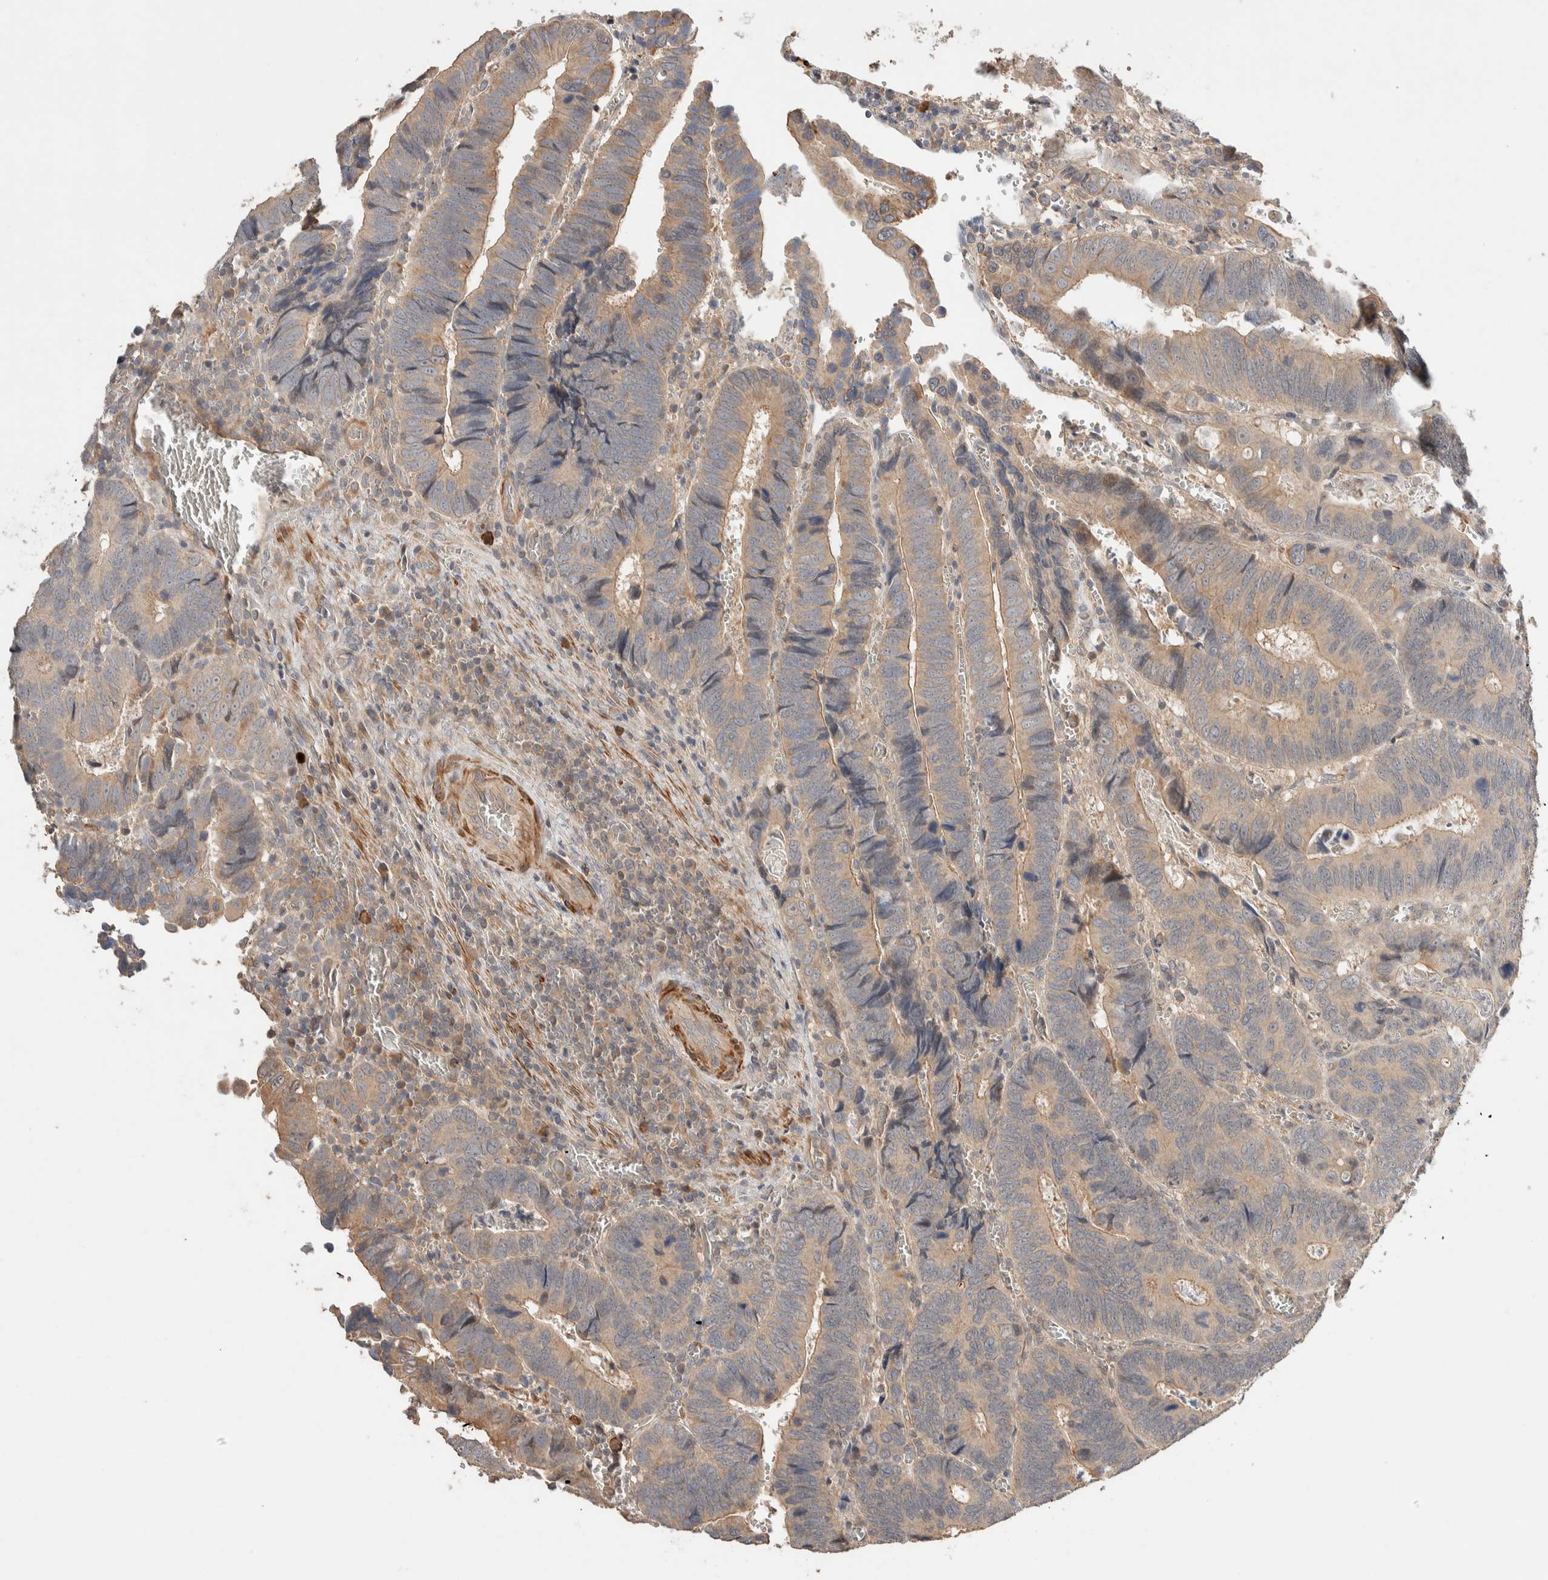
{"staining": {"intensity": "weak", "quantity": ">75%", "location": "cytoplasmic/membranous"}, "tissue": "colorectal cancer", "cell_type": "Tumor cells", "image_type": "cancer", "snomed": [{"axis": "morphology", "description": "Inflammation, NOS"}, {"axis": "morphology", "description": "Adenocarcinoma, NOS"}, {"axis": "topography", "description": "Colon"}], "caption": "Weak cytoplasmic/membranous staining for a protein is identified in approximately >75% of tumor cells of colorectal cancer using IHC.", "gene": "WDR91", "patient": {"sex": "male", "age": 72}}